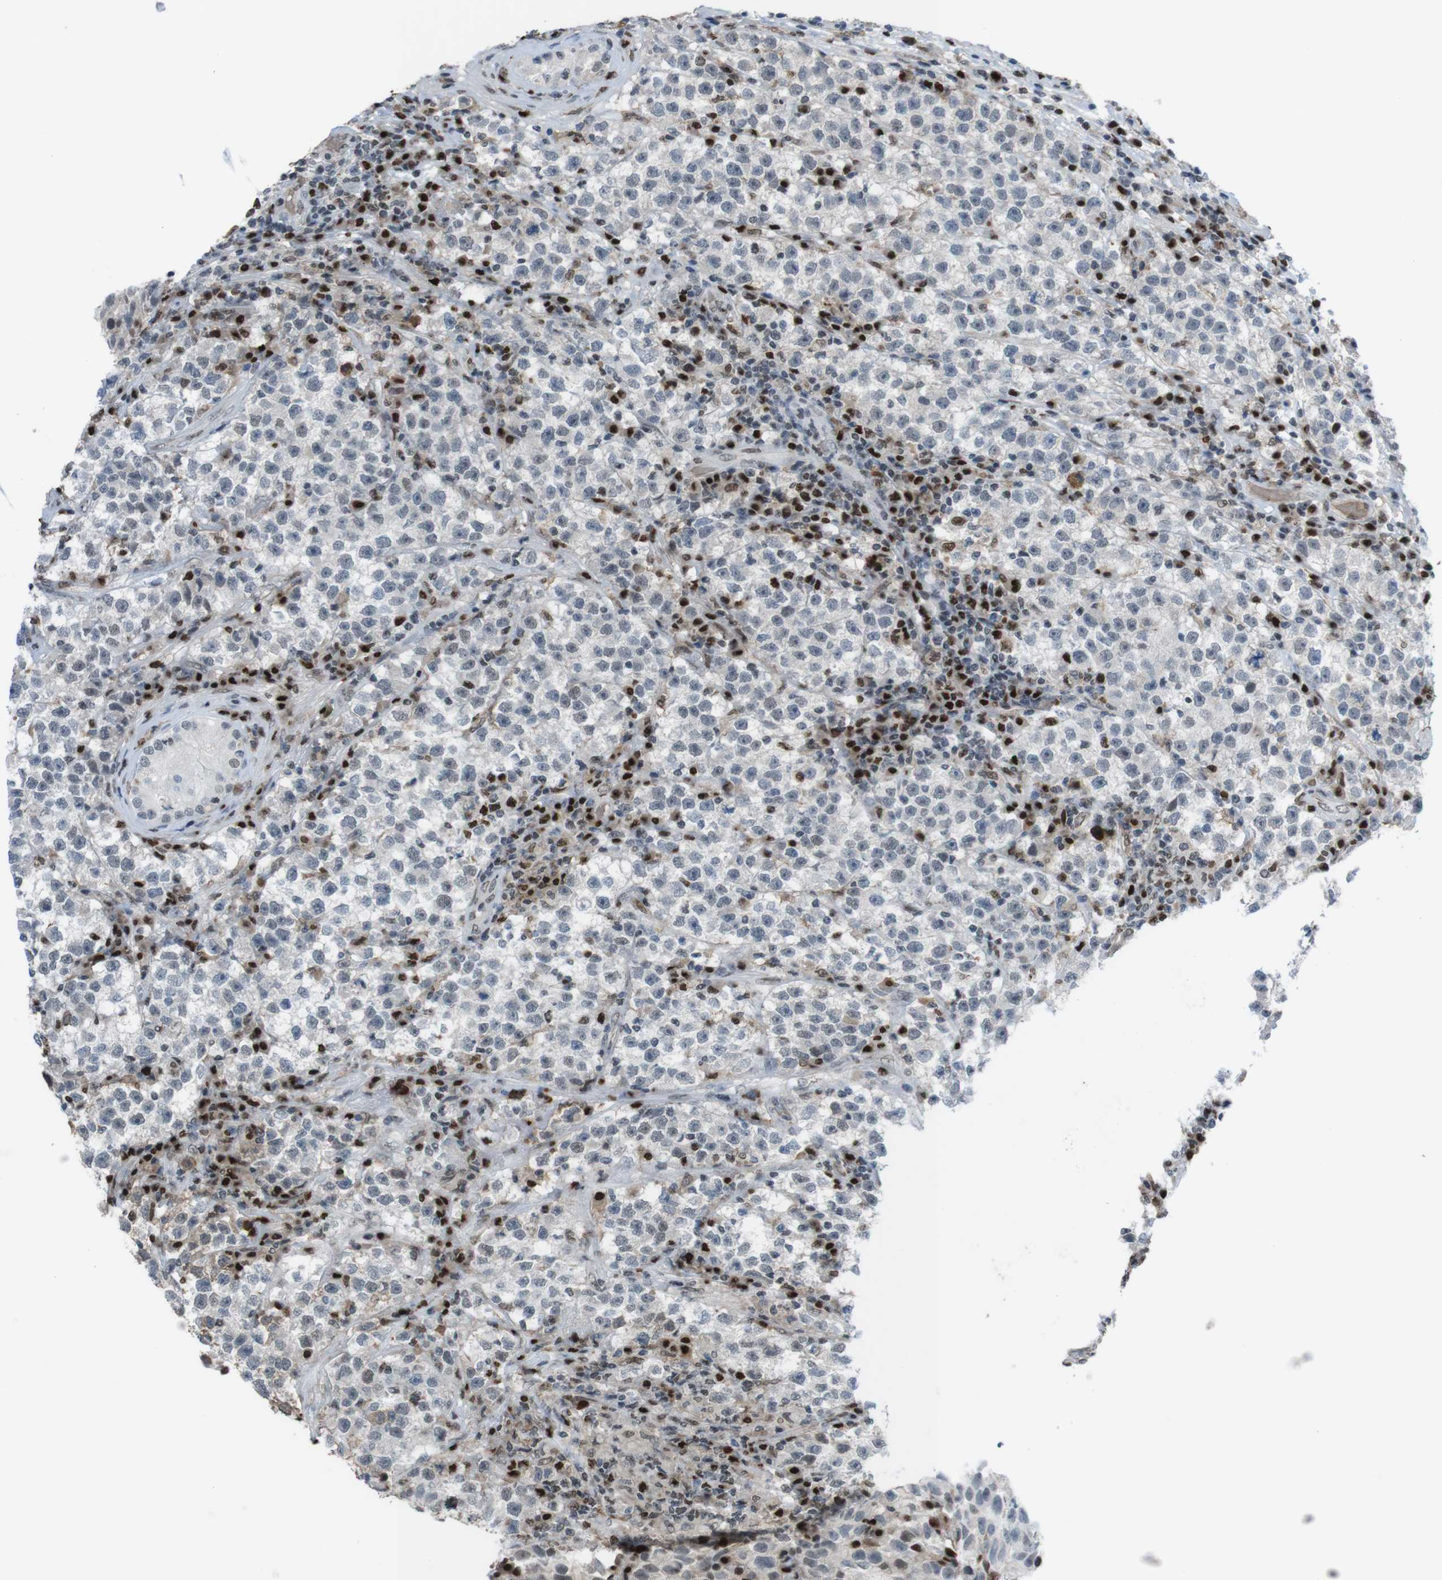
{"staining": {"intensity": "negative", "quantity": "none", "location": "none"}, "tissue": "testis cancer", "cell_type": "Tumor cells", "image_type": "cancer", "snomed": [{"axis": "morphology", "description": "Seminoma, NOS"}, {"axis": "topography", "description": "Testis"}], "caption": "This histopathology image is of testis cancer stained with immunohistochemistry (IHC) to label a protein in brown with the nuclei are counter-stained blue. There is no positivity in tumor cells.", "gene": "SUB1", "patient": {"sex": "male", "age": 22}}